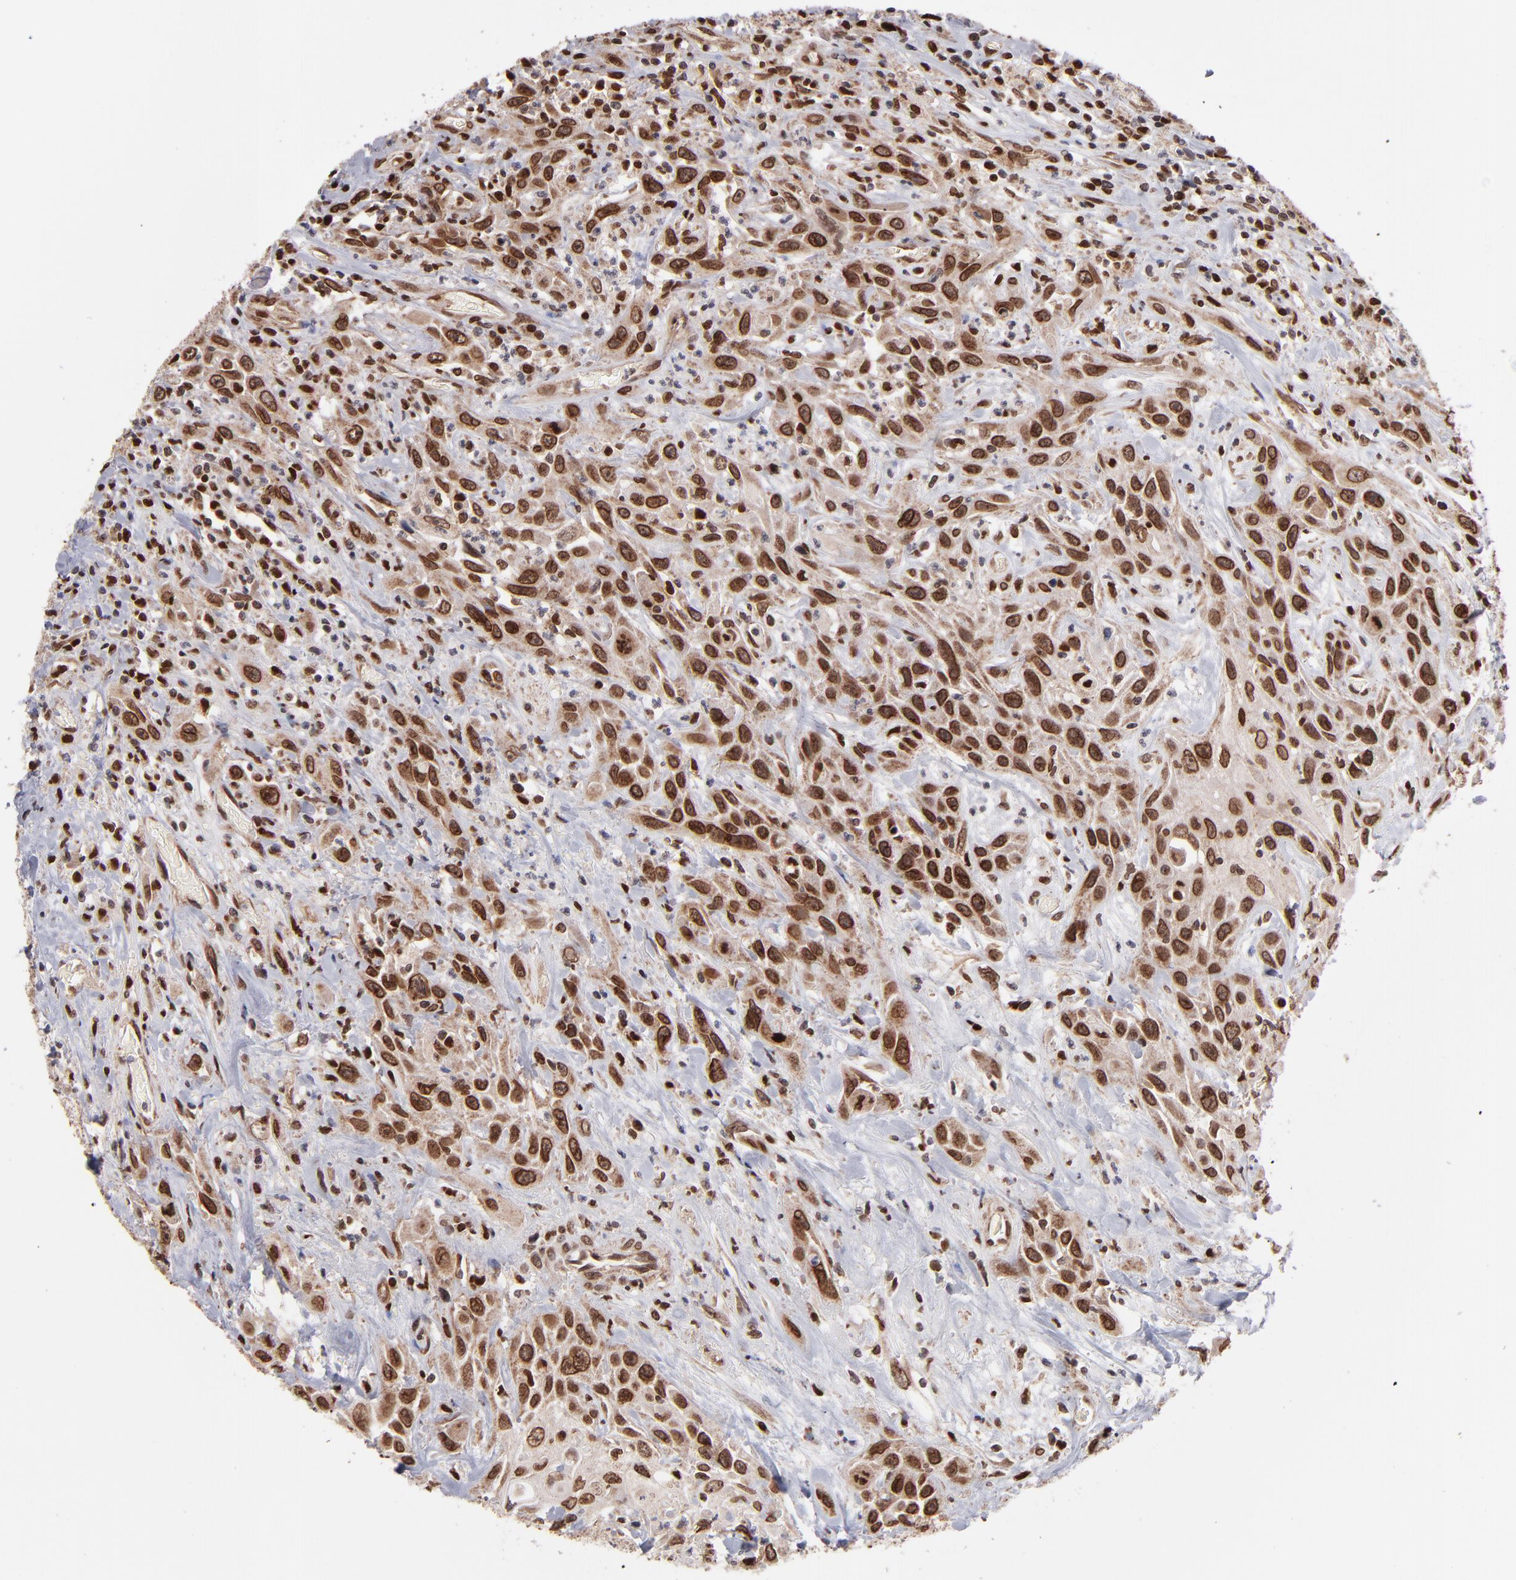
{"staining": {"intensity": "strong", "quantity": ">75%", "location": "cytoplasmic/membranous,nuclear"}, "tissue": "urothelial cancer", "cell_type": "Tumor cells", "image_type": "cancer", "snomed": [{"axis": "morphology", "description": "Urothelial carcinoma, High grade"}, {"axis": "topography", "description": "Urinary bladder"}], "caption": "Brown immunohistochemical staining in urothelial cancer displays strong cytoplasmic/membranous and nuclear expression in about >75% of tumor cells.", "gene": "TOP1MT", "patient": {"sex": "female", "age": 84}}